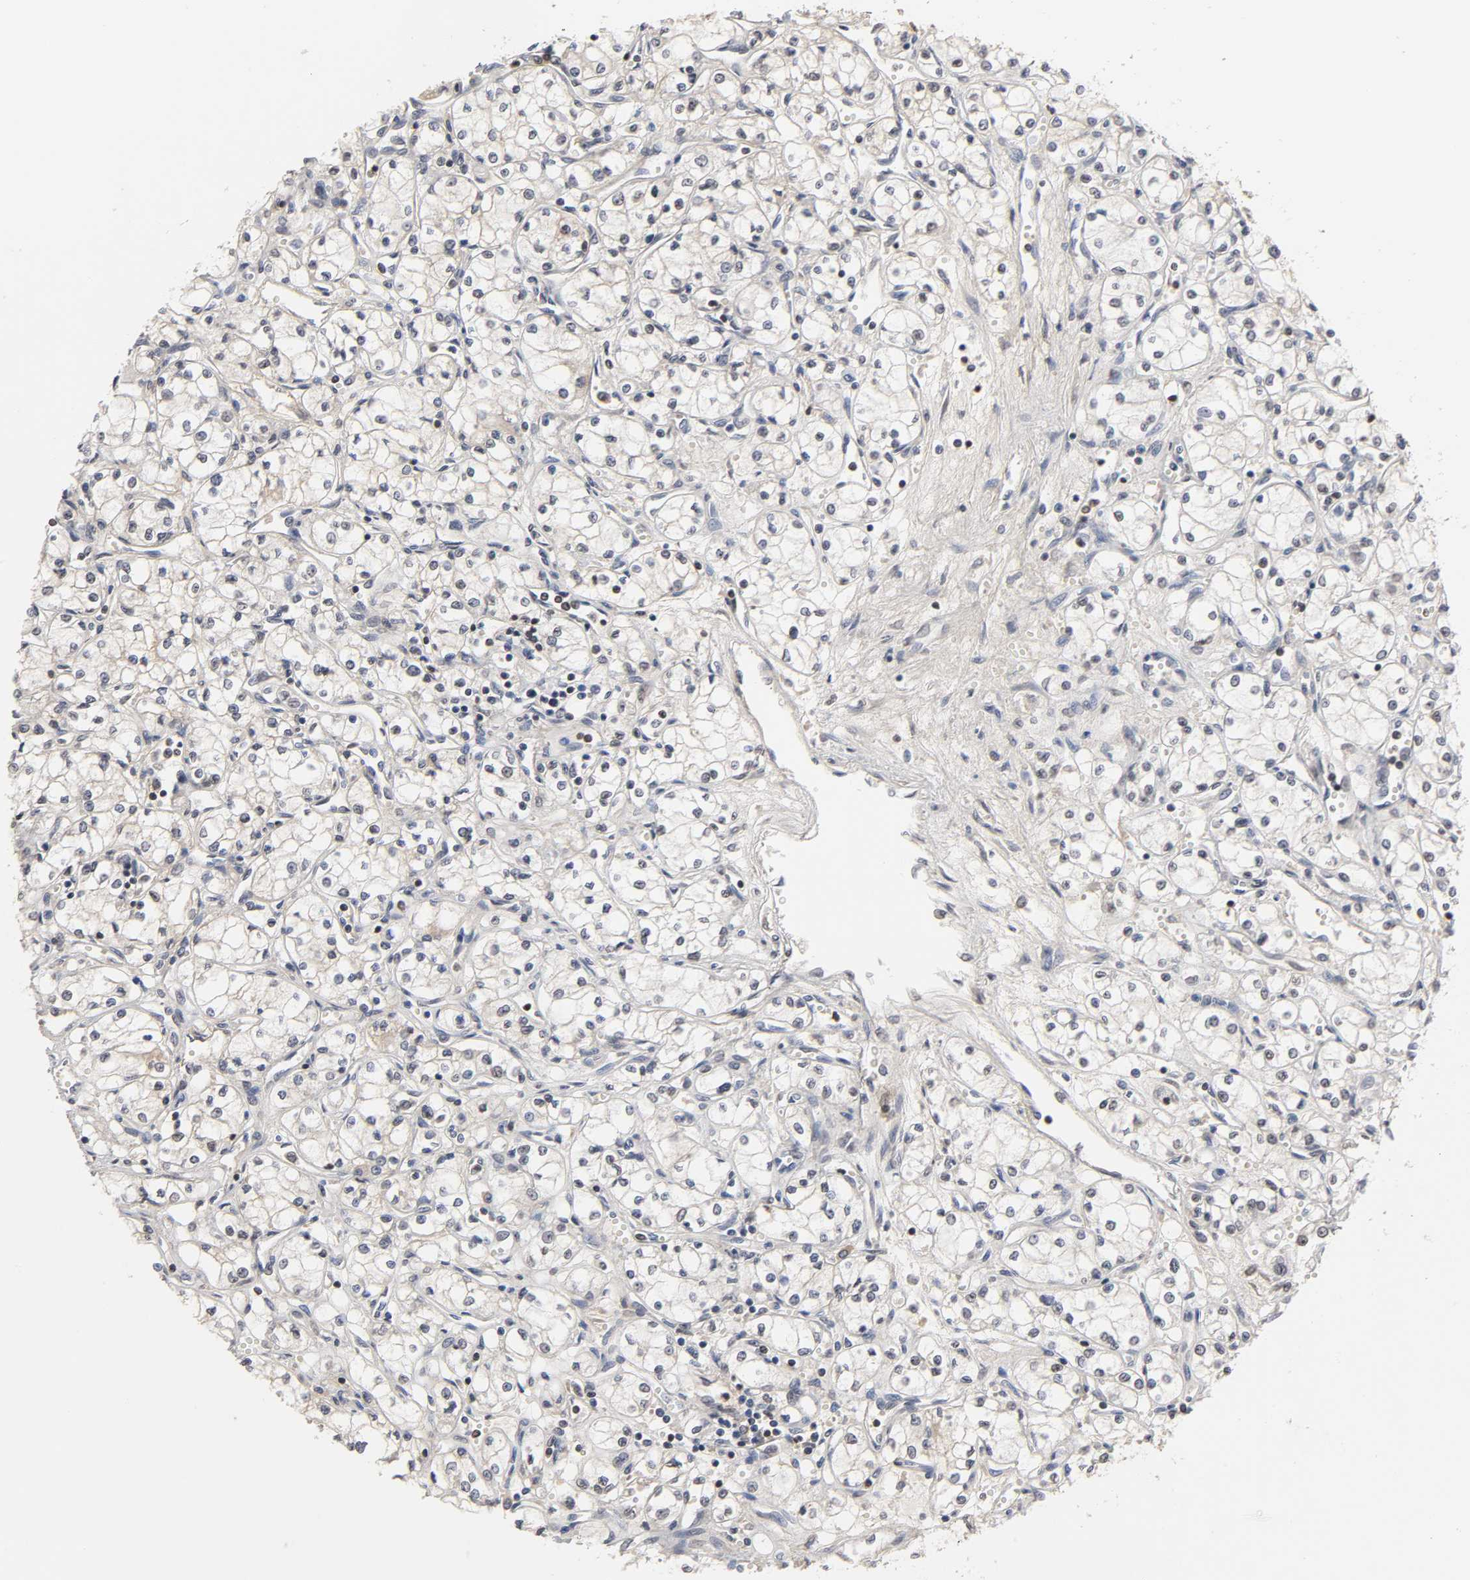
{"staining": {"intensity": "weak", "quantity": "<25%", "location": "cytoplasmic/membranous,nuclear"}, "tissue": "renal cancer", "cell_type": "Tumor cells", "image_type": "cancer", "snomed": [{"axis": "morphology", "description": "Normal tissue, NOS"}, {"axis": "morphology", "description": "Adenocarcinoma, NOS"}, {"axis": "topography", "description": "Kidney"}], "caption": "Immunohistochemistry (IHC) of adenocarcinoma (renal) exhibits no expression in tumor cells.", "gene": "CPN2", "patient": {"sex": "male", "age": 59}}